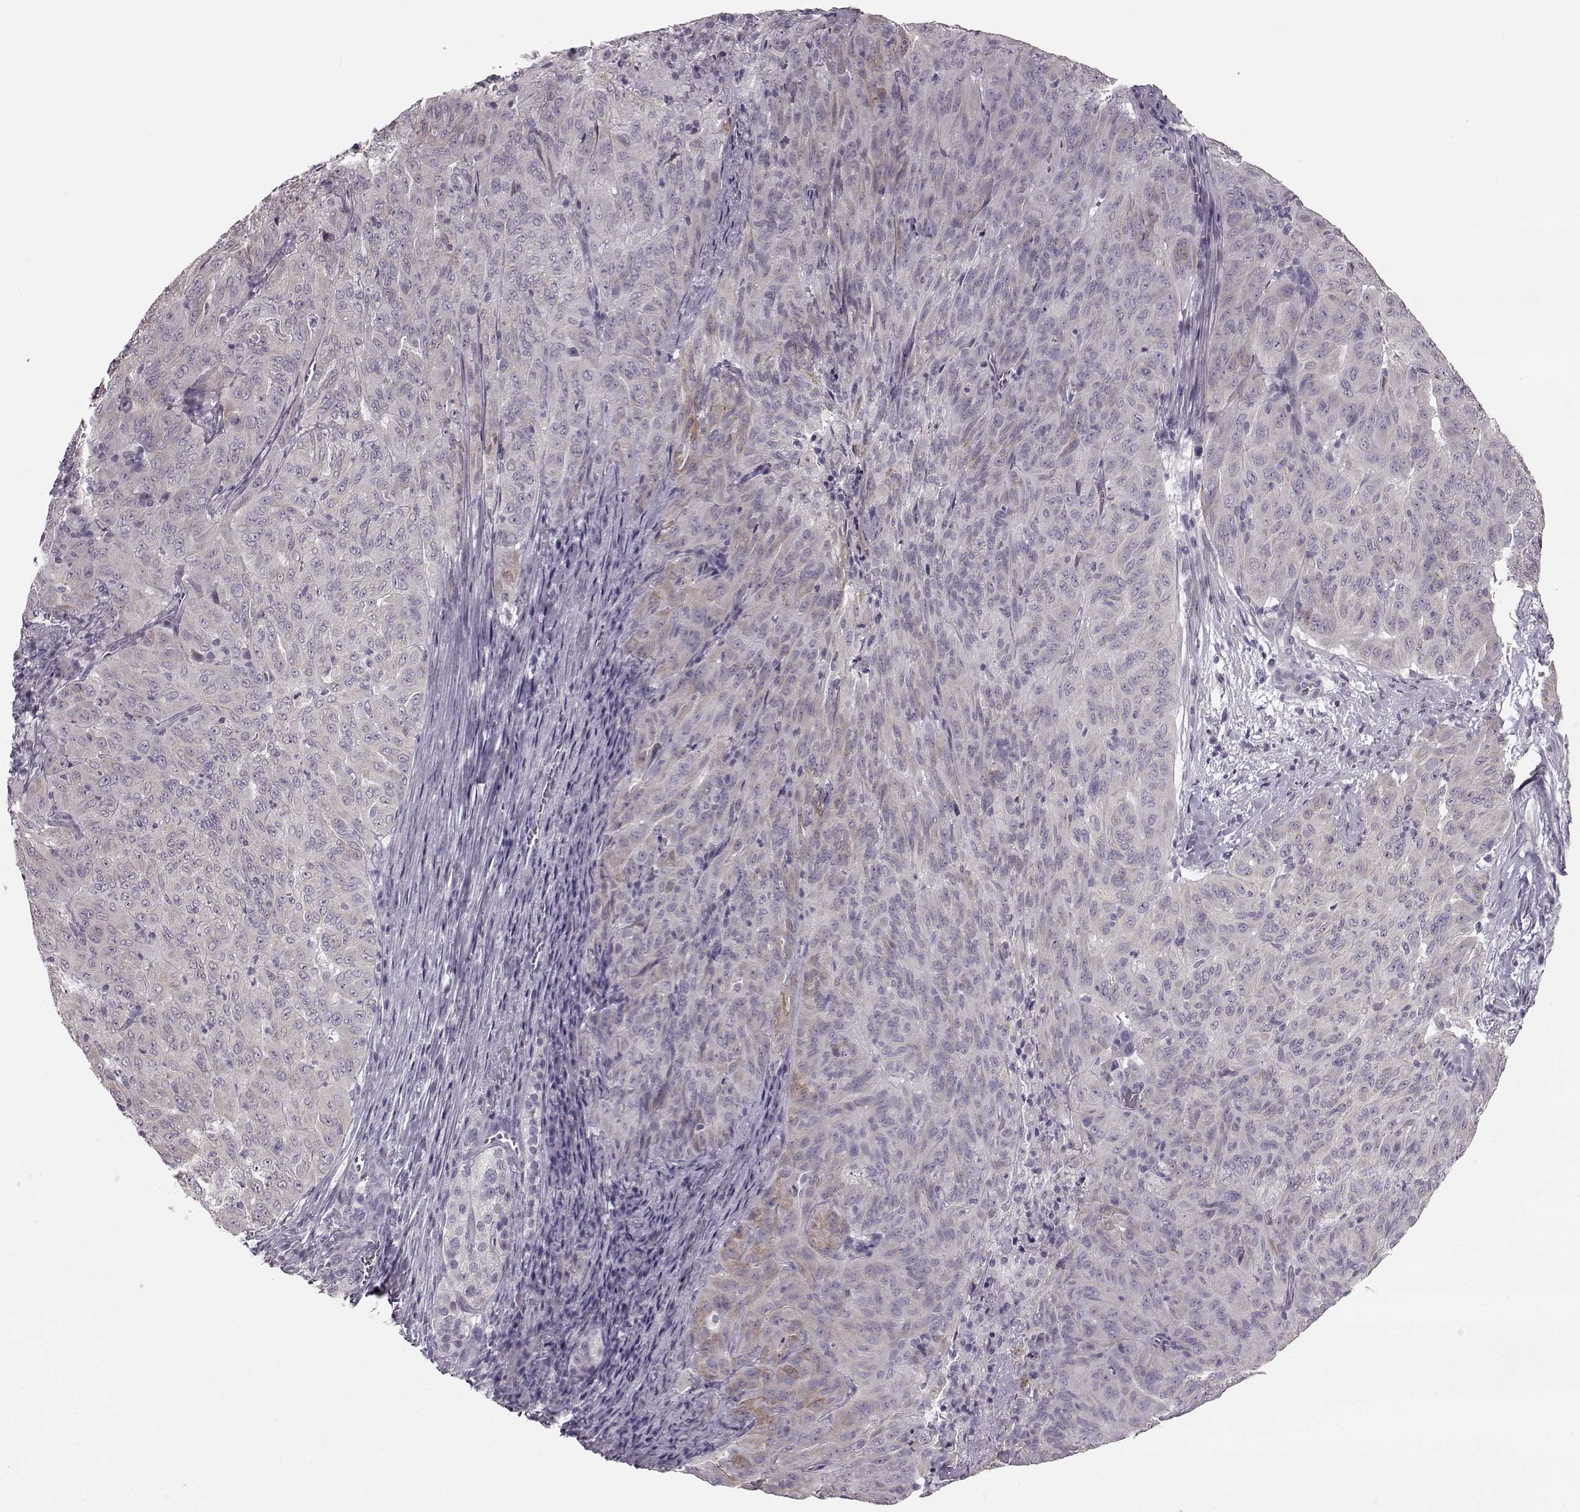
{"staining": {"intensity": "weak", "quantity": "<25%", "location": "cytoplasmic/membranous"}, "tissue": "pancreatic cancer", "cell_type": "Tumor cells", "image_type": "cancer", "snomed": [{"axis": "morphology", "description": "Adenocarcinoma, NOS"}, {"axis": "topography", "description": "Pancreas"}], "caption": "Image shows no significant protein expression in tumor cells of adenocarcinoma (pancreatic).", "gene": "MAP6D1", "patient": {"sex": "male", "age": 63}}